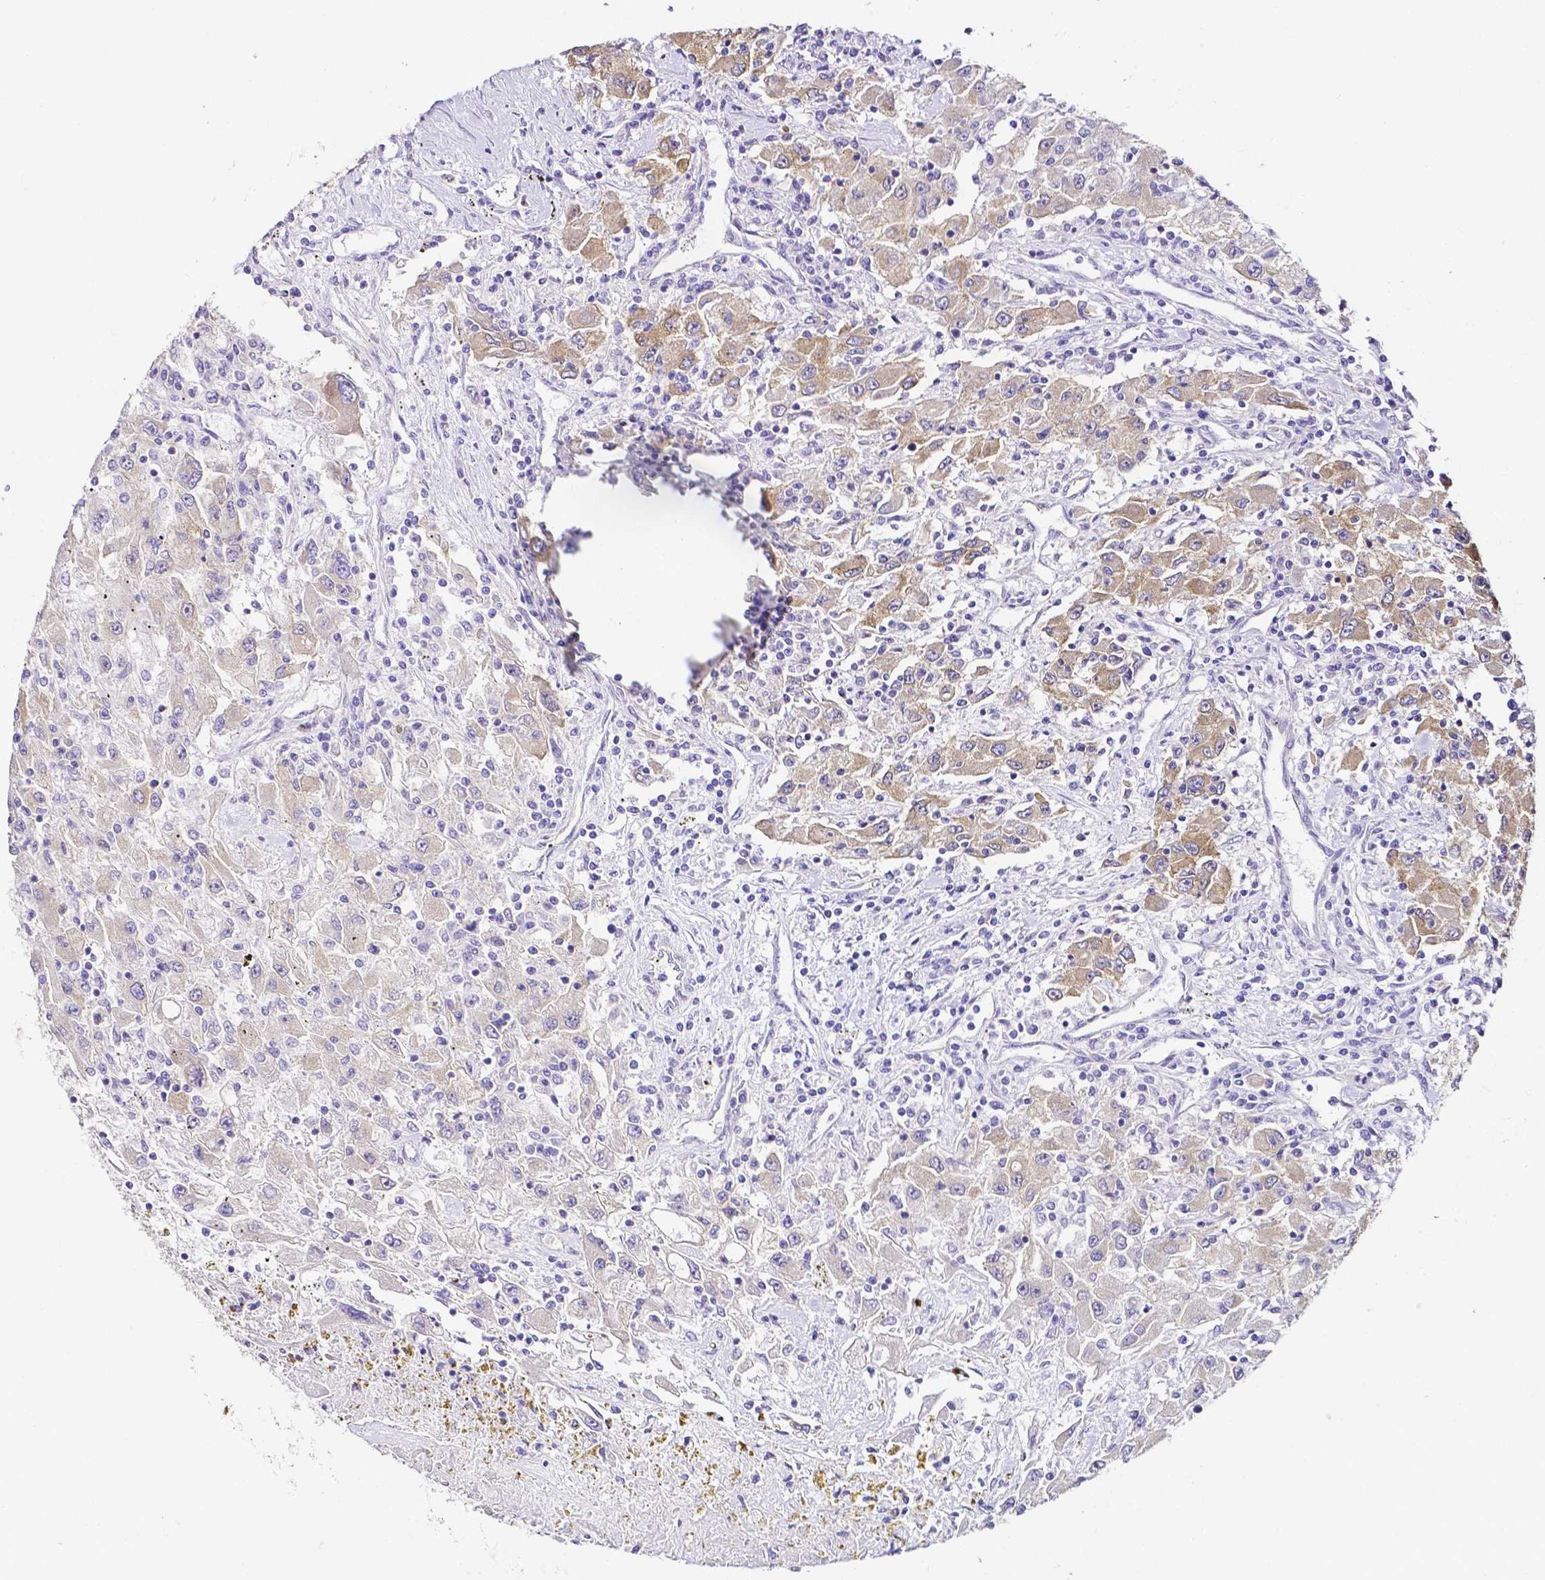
{"staining": {"intensity": "weak", "quantity": "25%-75%", "location": "cytoplasmic/membranous"}, "tissue": "renal cancer", "cell_type": "Tumor cells", "image_type": "cancer", "snomed": [{"axis": "morphology", "description": "Adenocarcinoma, NOS"}, {"axis": "topography", "description": "Kidney"}], "caption": "An IHC image of neoplastic tissue is shown. Protein staining in brown labels weak cytoplasmic/membranous positivity in renal cancer within tumor cells. The staining was performed using DAB (3,3'-diaminobenzidine), with brown indicating positive protein expression. Nuclei are stained blue with hematoxylin.", "gene": "PKP3", "patient": {"sex": "female", "age": 67}}